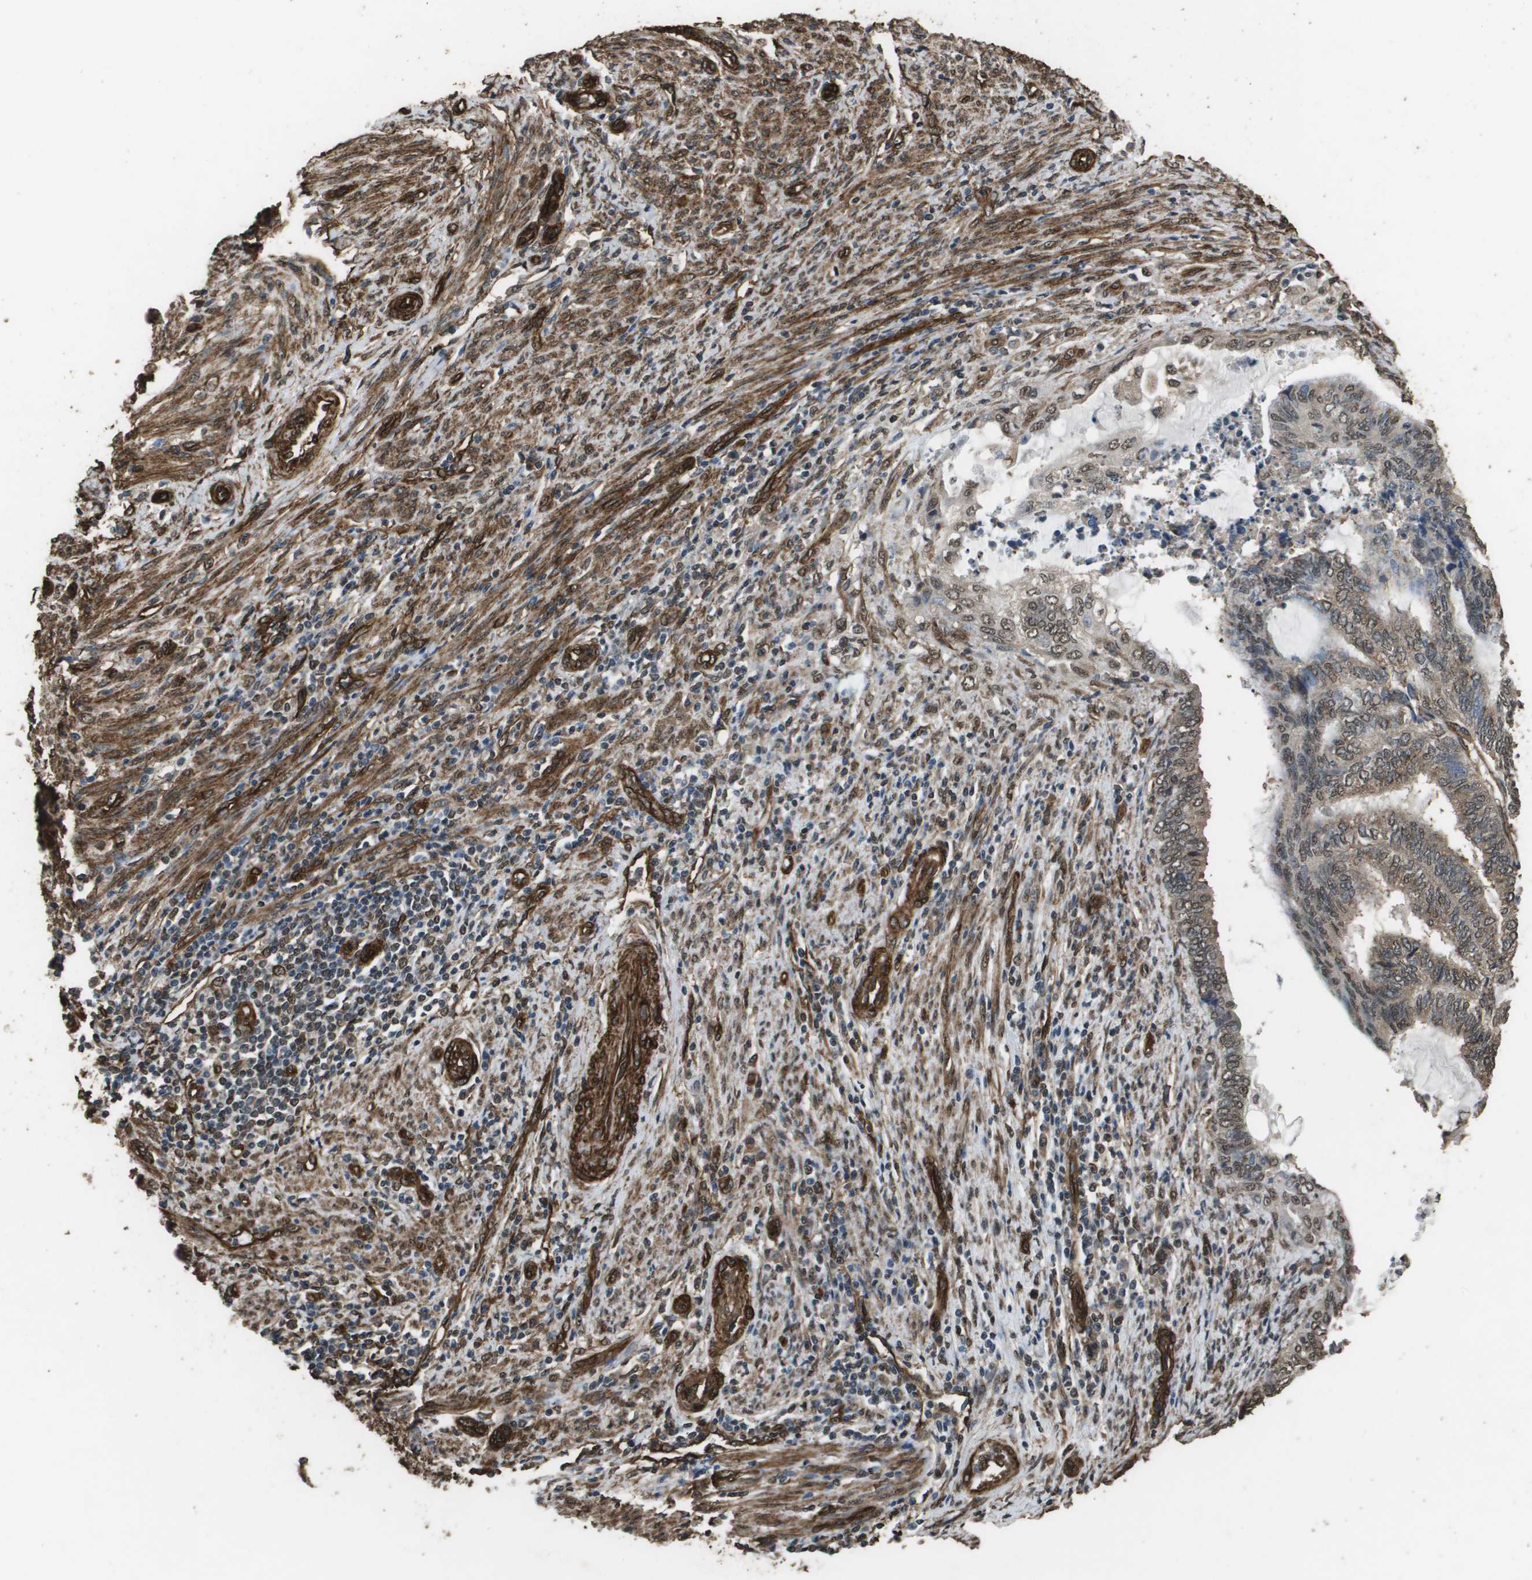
{"staining": {"intensity": "moderate", "quantity": ">75%", "location": "cytoplasmic/membranous,nuclear"}, "tissue": "endometrial cancer", "cell_type": "Tumor cells", "image_type": "cancer", "snomed": [{"axis": "morphology", "description": "Adenocarcinoma, NOS"}, {"axis": "topography", "description": "Uterus"}, {"axis": "topography", "description": "Endometrium"}], "caption": "Immunohistochemistry (IHC) micrograph of human endometrial cancer stained for a protein (brown), which displays medium levels of moderate cytoplasmic/membranous and nuclear positivity in approximately >75% of tumor cells.", "gene": "AAMP", "patient": {"sex": "female", "age": 70}}